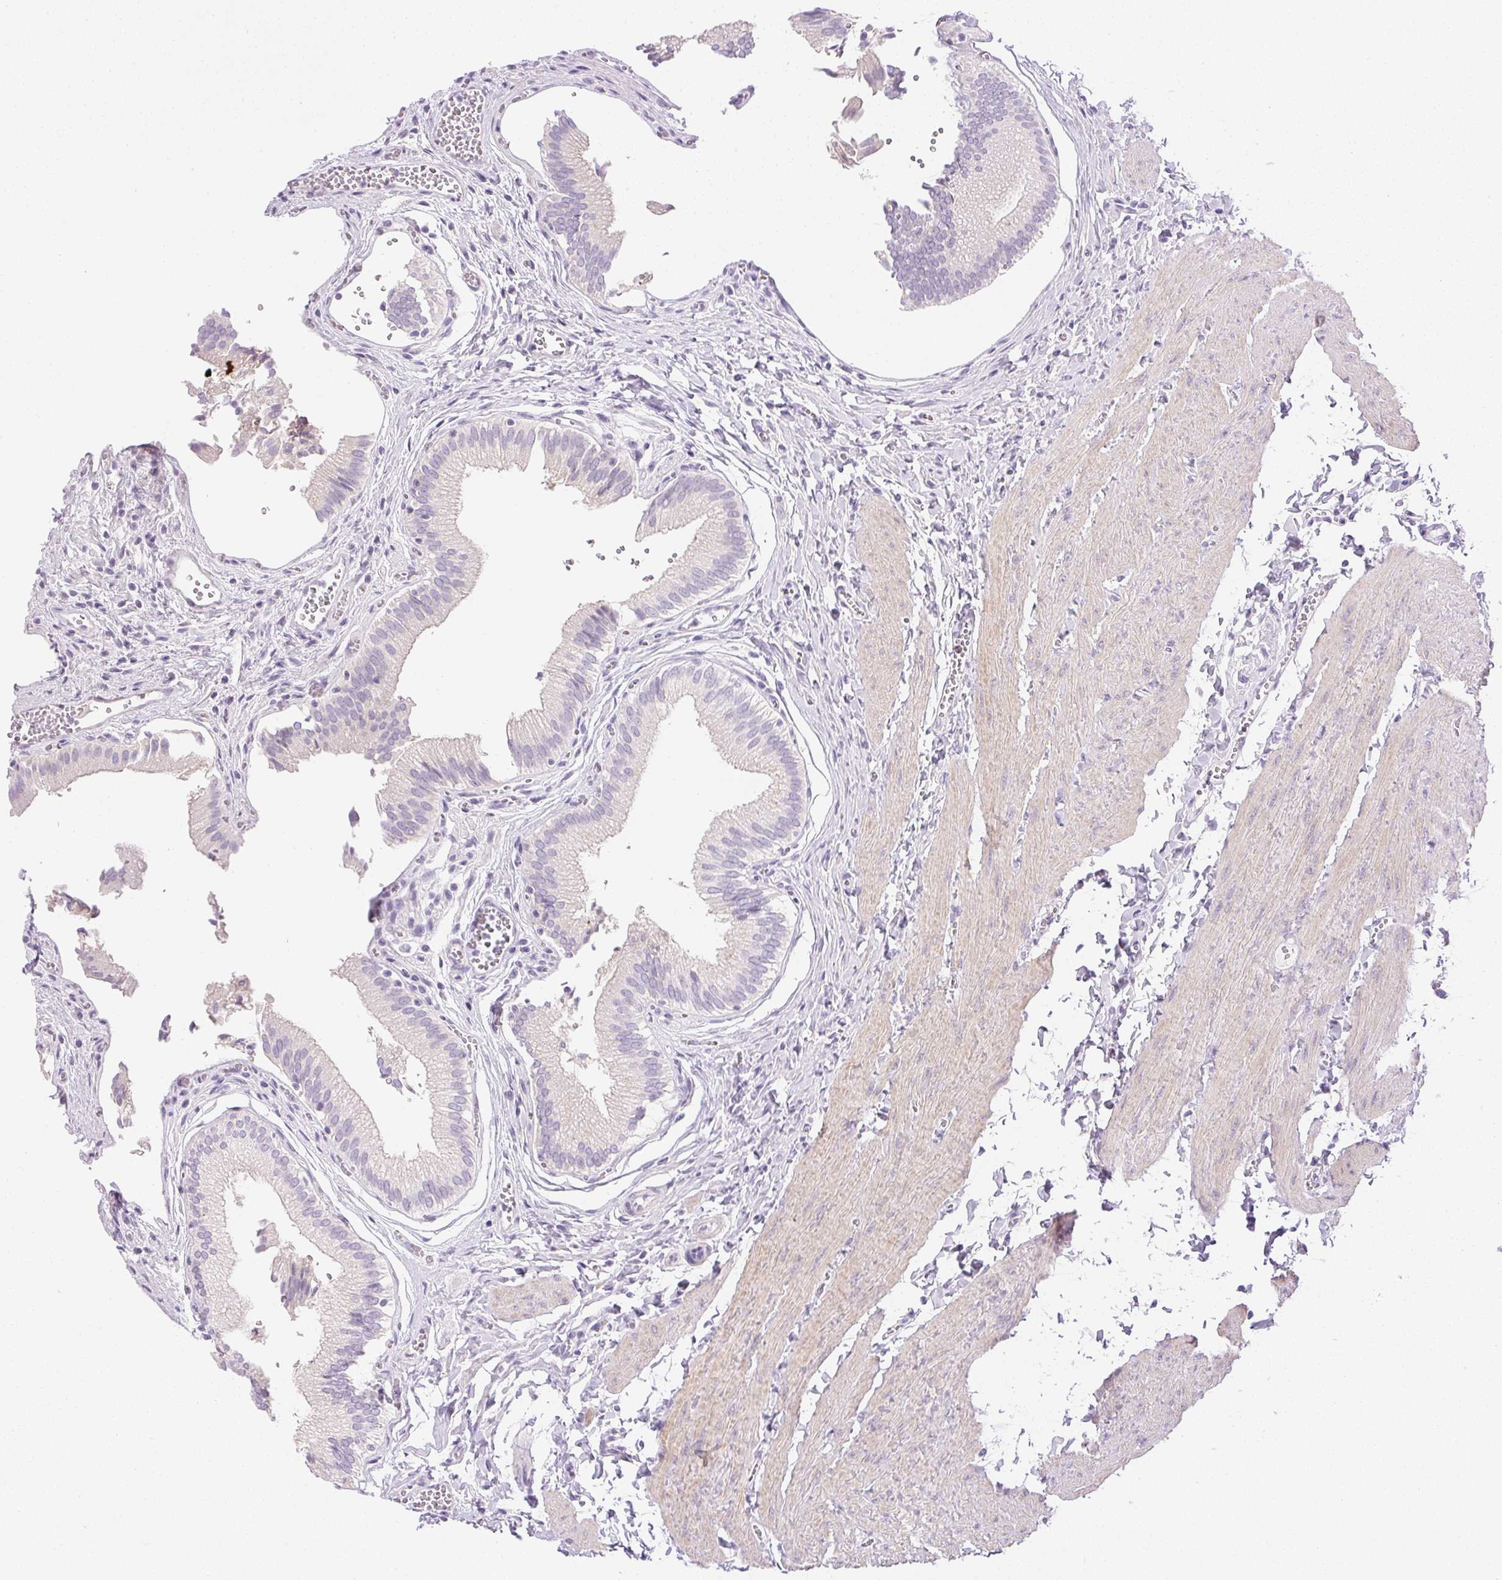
{"staining": {"intensity": "weak", "quantity": "<25%", "location": "cytoplasmic/membranous"}, "tissue": "gallbladder", "cell_type": "Glandular cells", "image_type": "normal", "snomed": [{"axis": "morphology", "description": "Normal tissue, NOS"}, {"axis": "topography", "description": "Gallbladder"}, {"axis": "topography", "description": "Peripheral nerve tissue"}], "caption": "Gallbladder was stained to show a protein in brown. There is no significant positivity in glandular cells. The staining is performed using DAB brown chromogen with nuclei counter-stained in using hematoxylin.", "gene": "CTRL", "patient": {"sex": "male", "age": 17}}